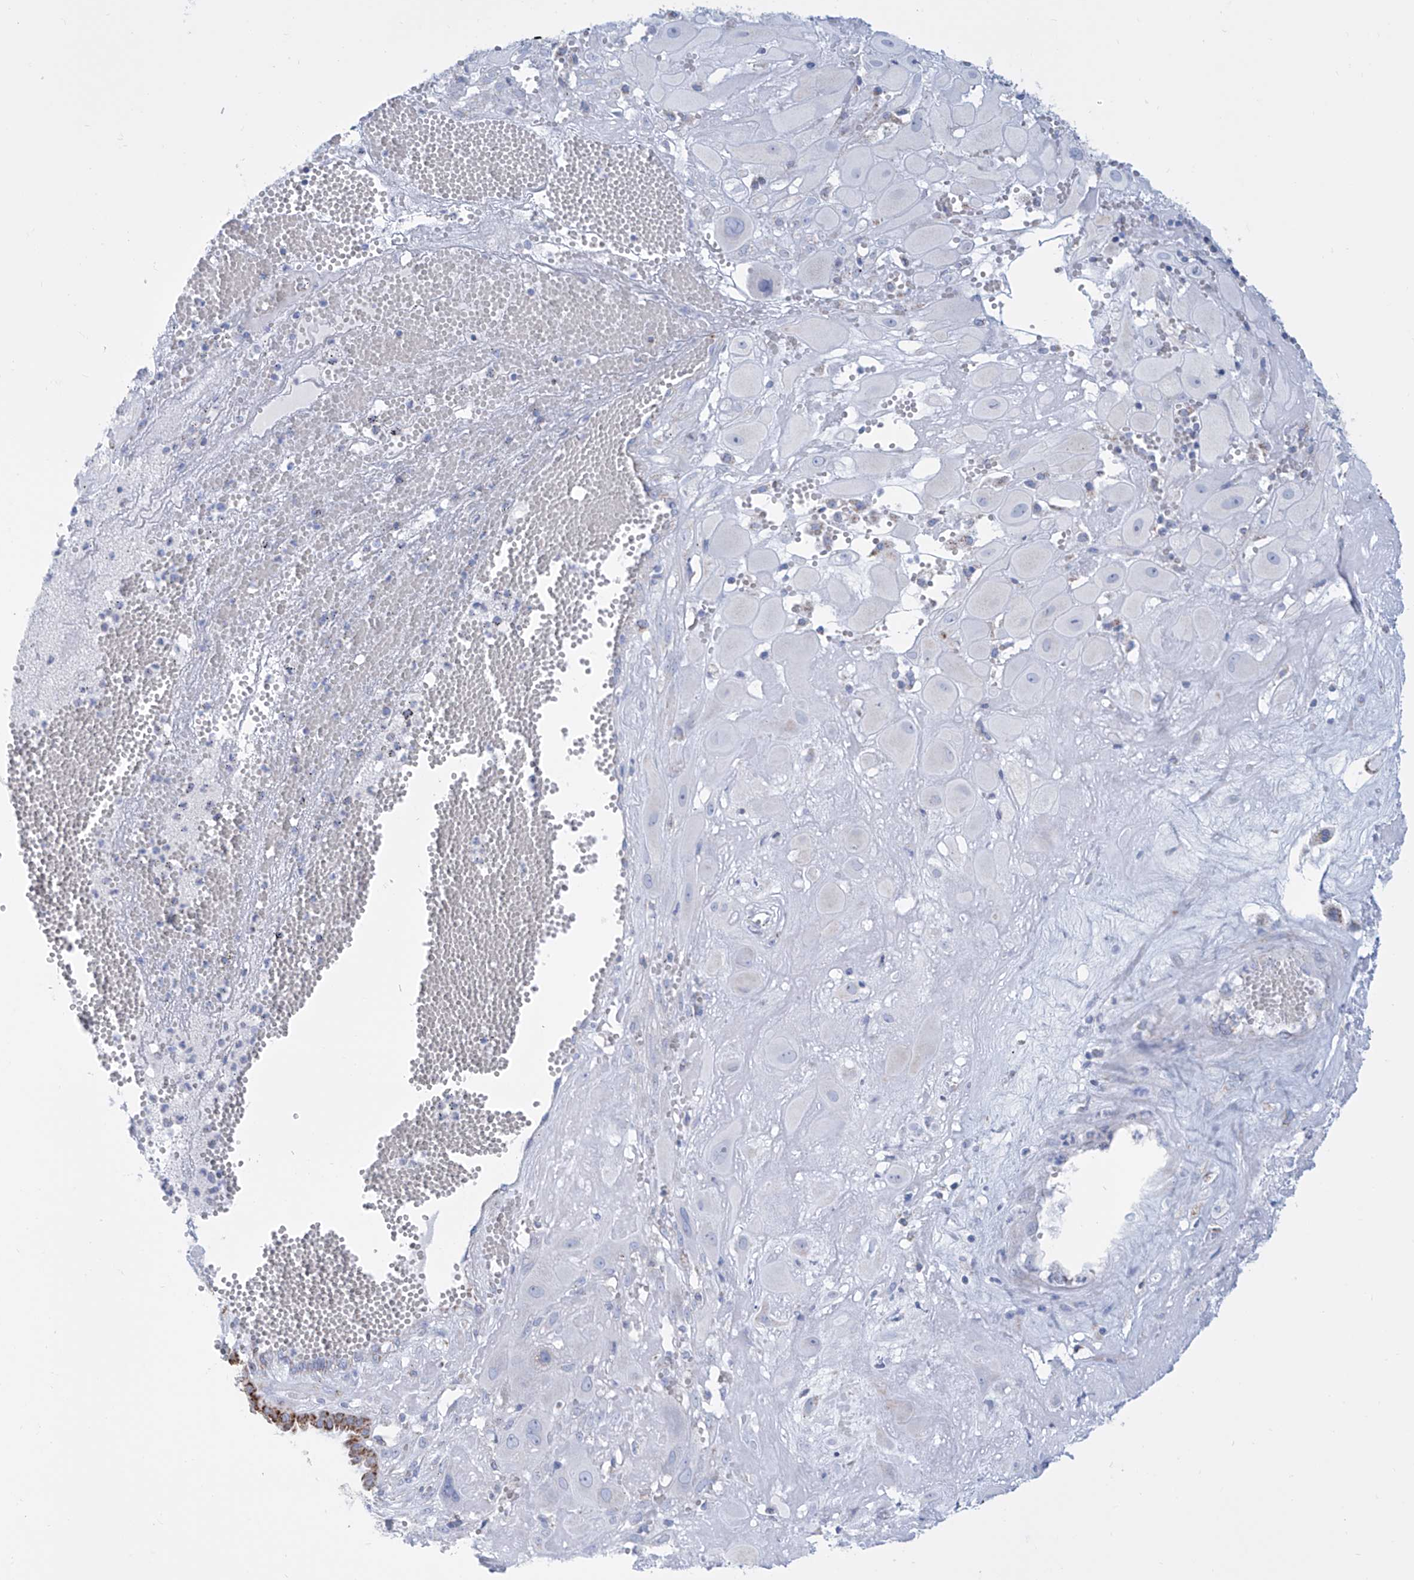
{"staining": {"intensity": "negative", "quantity": "none", "location": "none"}, "tissue": "cervical cancer", "cell_type": "Tumor cells", "image_type": "cancer", "snomed": [{"axis": "morphology", "description": "Squamous cell carcinoma, NOS"}, {"axis": "topography", "description": "Cervix"}], "caption": "Immunohistochemical staining of cervical cancer reveals no significant staining in tumor cells. (DAB immunohistochemistry (IHC), high magnification).", "gene": "ALDH6A1", "patient": {"sex": "female", "age": 34}}